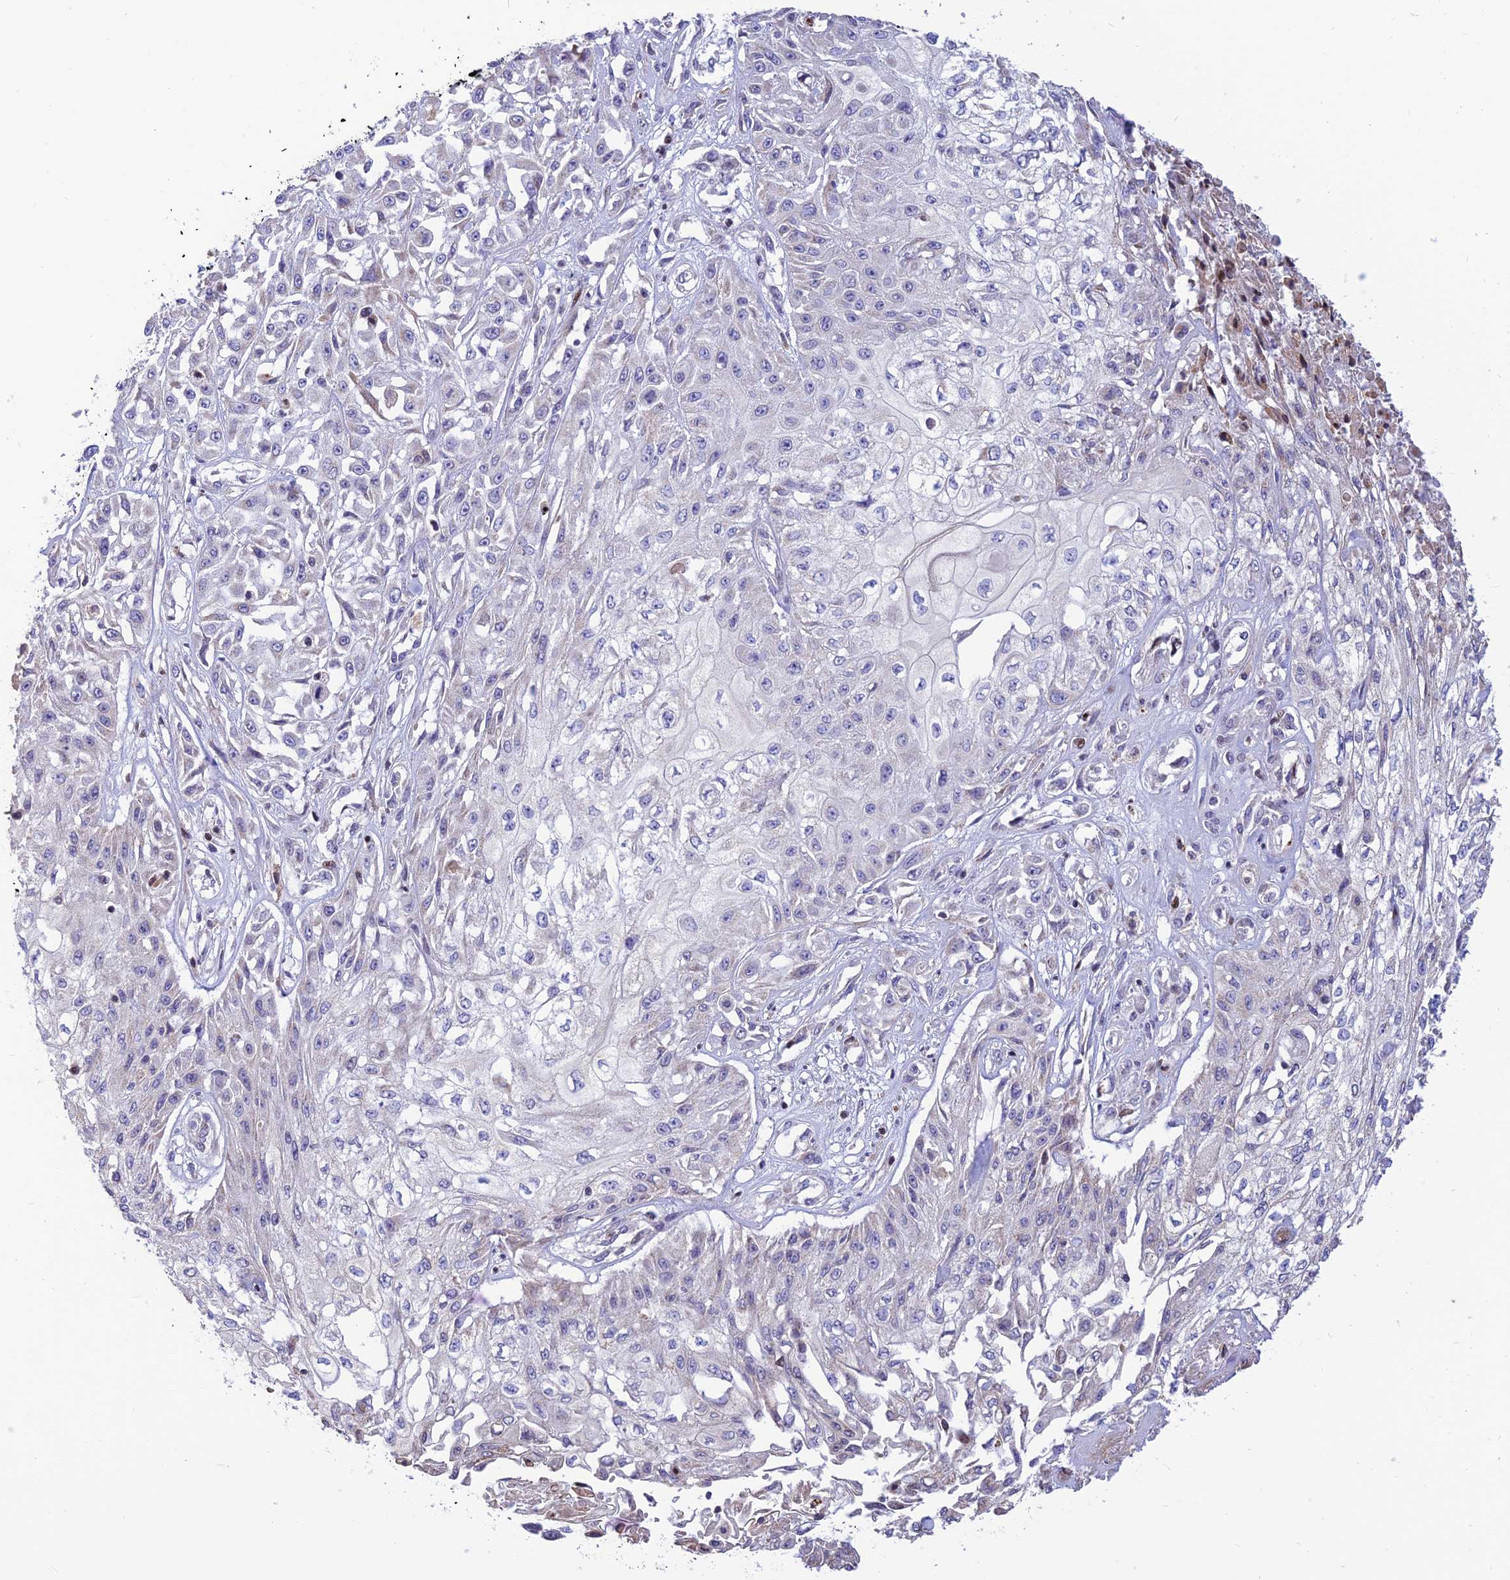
{"staining": {"intensity": "negative", "quantity": "none", "location": "none"}, "tissue": "skin cancer", "cell_type": "Tumor cells", "image_type": "cancer", "snomed": [{"axis": "morphology", "description": "Squamous cell carcinoma, NOS"}, {"axis": "morphology", "description": "Squamous cell carcinoma, metastatic, NOS"}, {"axis": "topography", "description": "Skin"}, {"axis": "topography", "description": "Lymph node"}], "caption": "Immunohistochemistry of skin cancer (squamous cell carcinoma) reveals no positivity in tumor cells.", "gene": "FAM186B", "patient": {"sex": "male", "age": 75}}